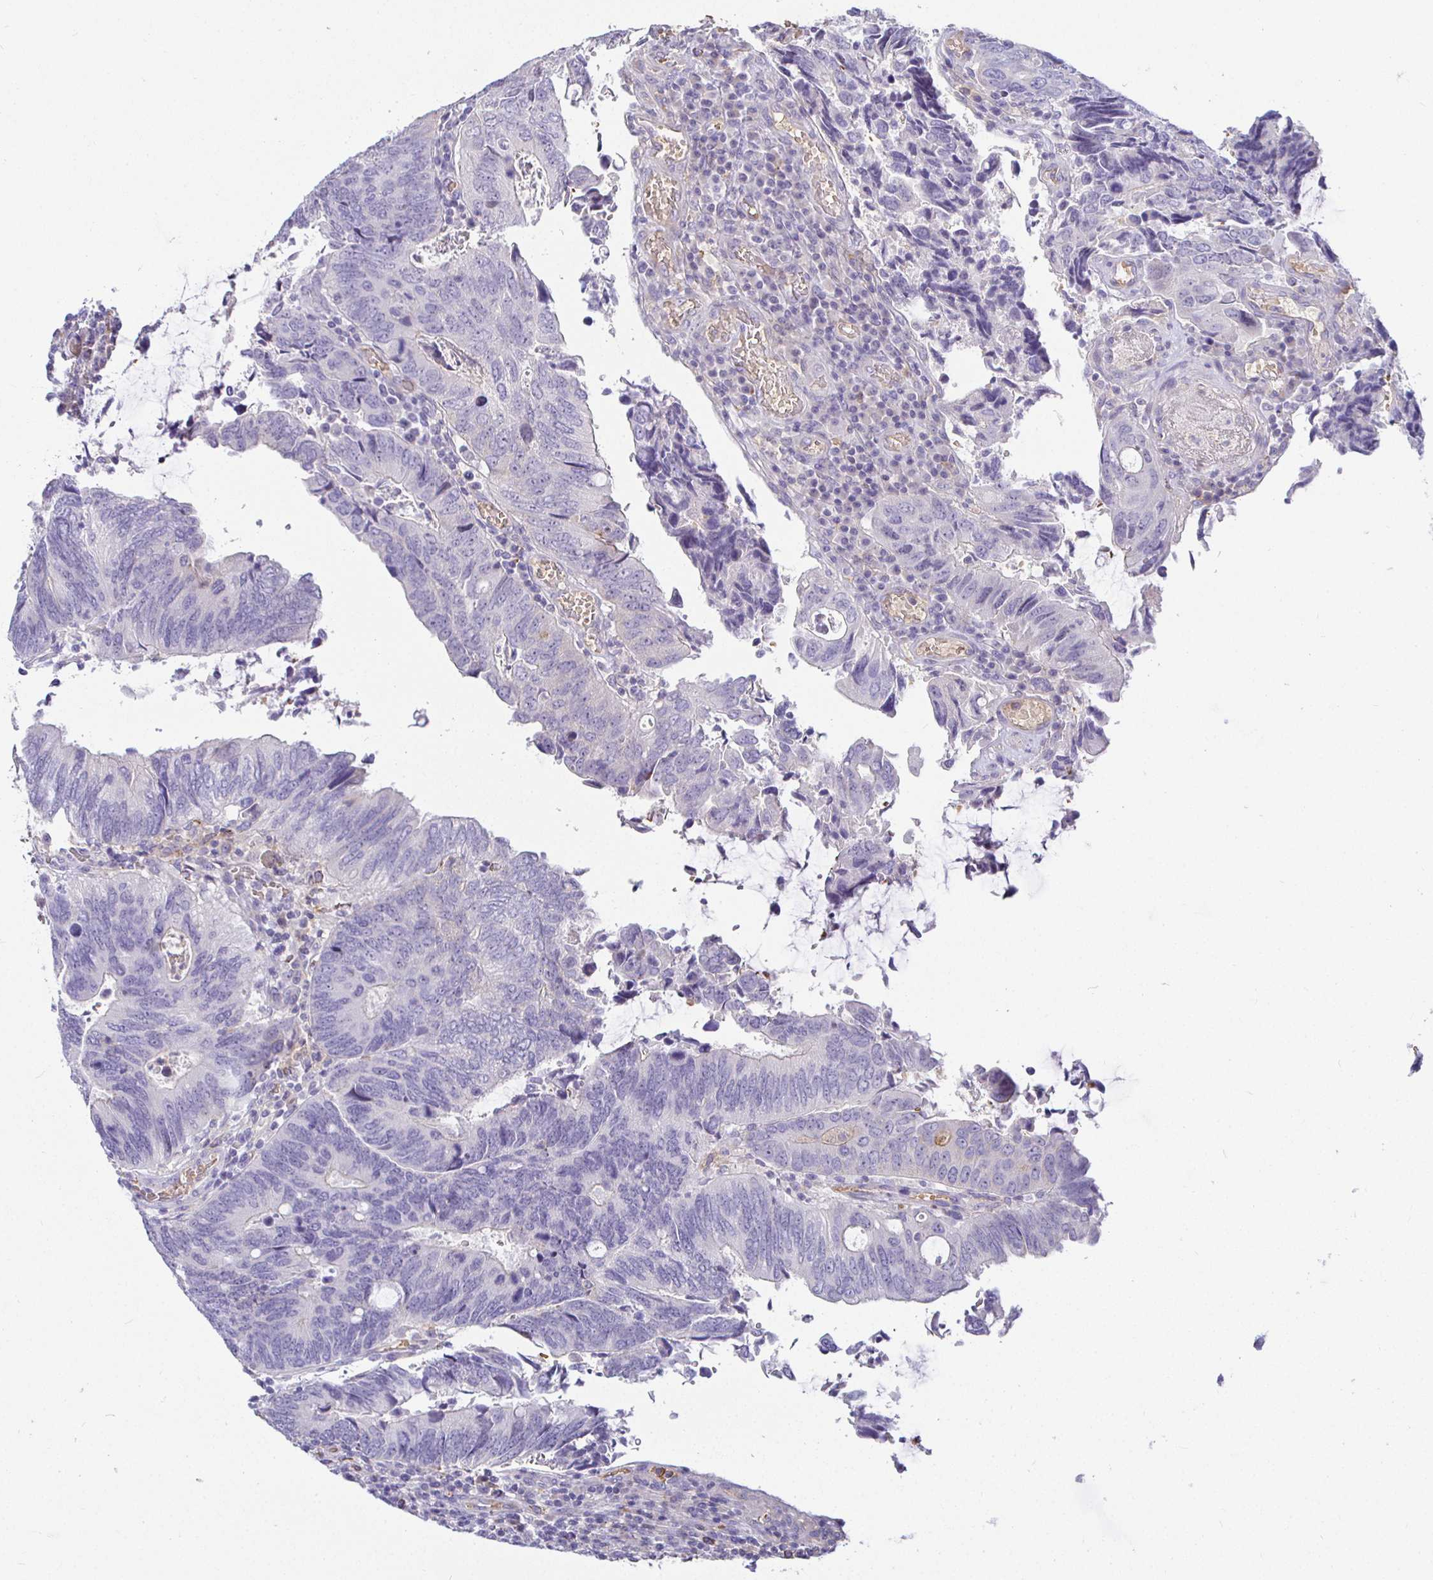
{"staining": {"intensity": "negative", "quantity": "none", "location": "none"}, "tissue": "colorectal cancer", "cell_type": "Tumor cells", "image_type": "cancer", "snomed": [{"axis": "morphology", "description": "Adenocarcinoma, NOS"}, {"axis": "topography", "description": "Colon"}], "caption": "There is no significant positivity in tumor cells of colorectal cancer.", "gene": "SIRPA", "patient": {"sex": "male", "age": 87}}